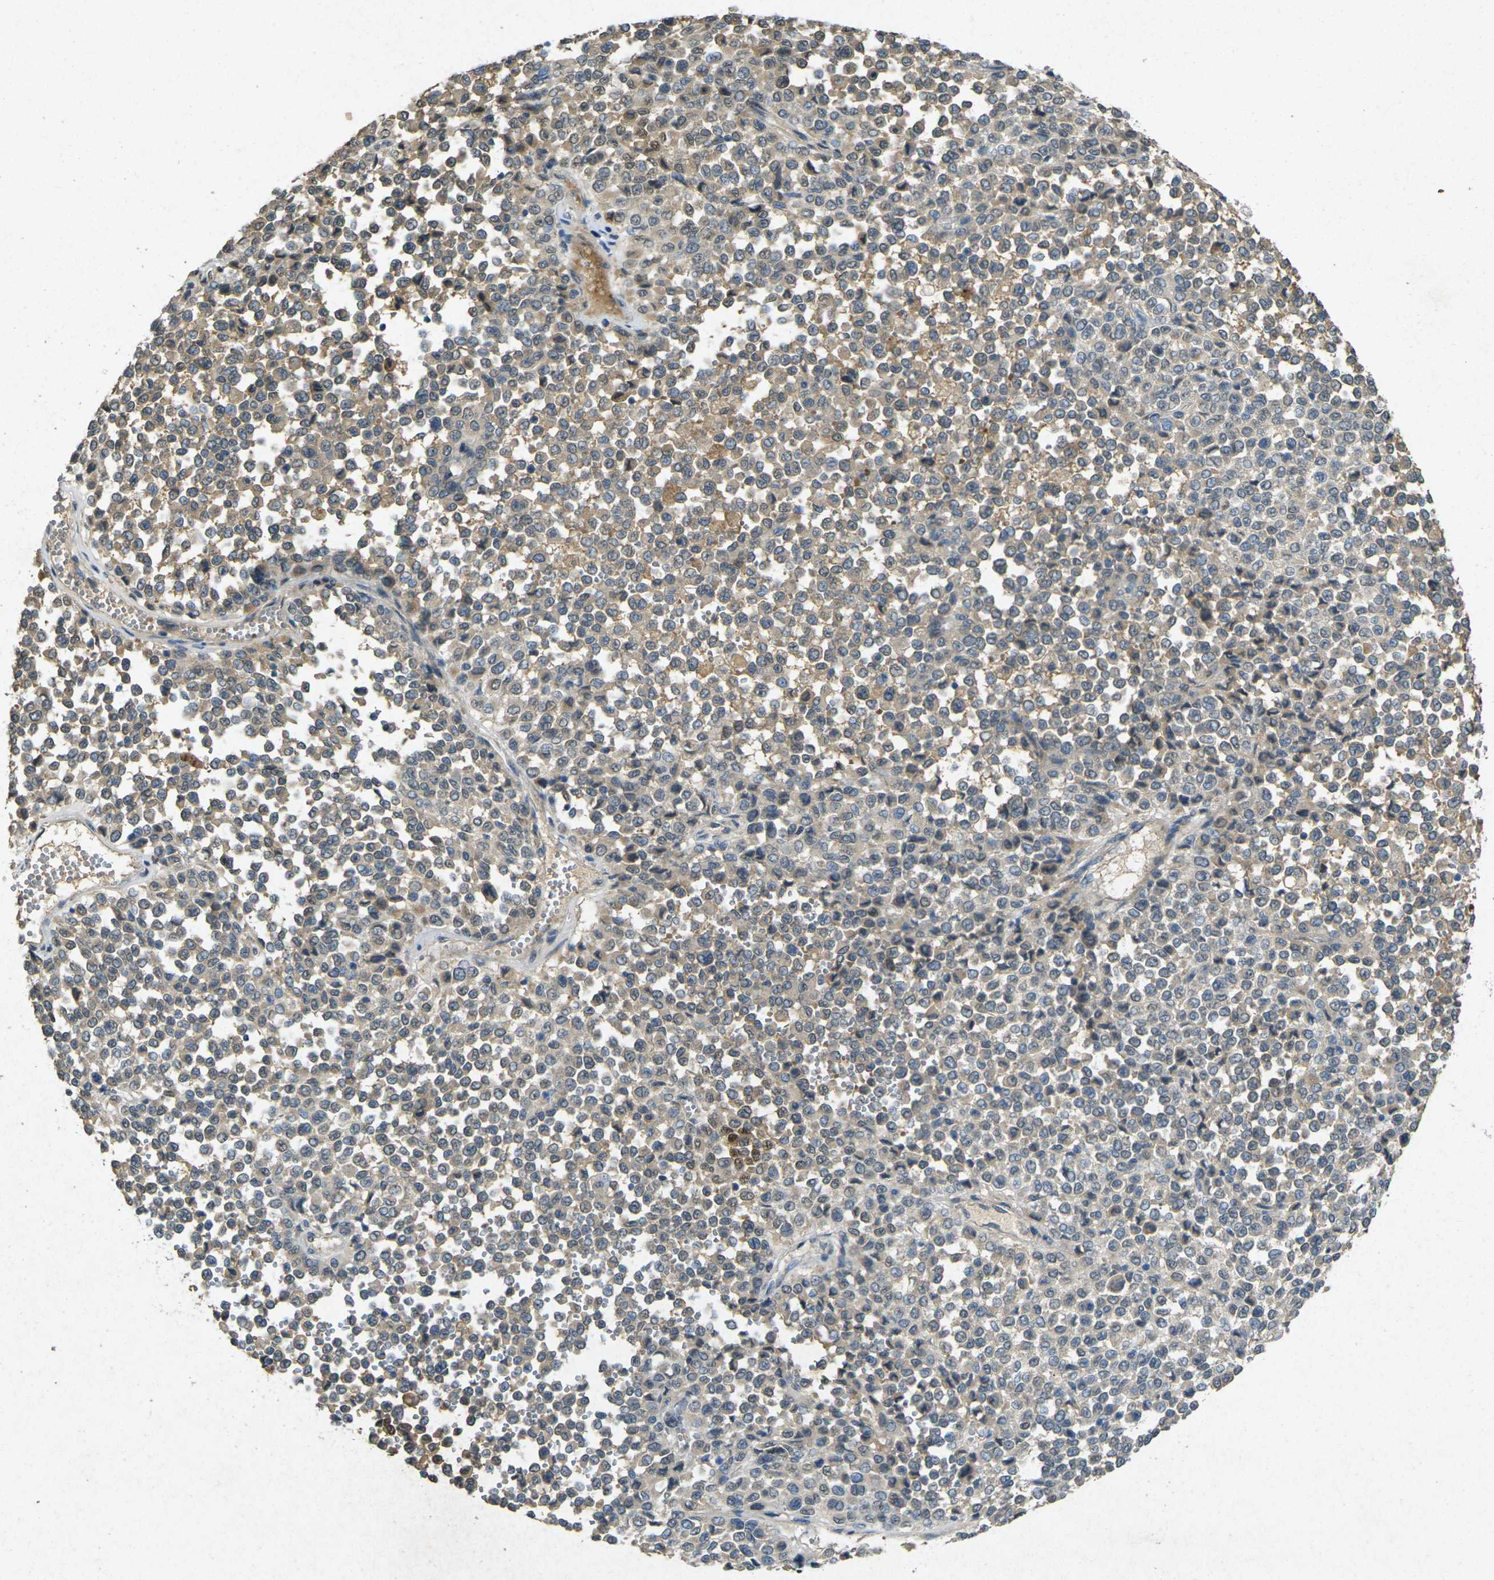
{"staining": {"intensity": "moderate", "quantity": ">75%", "location": "cytoplasmic/membranous"}, "tissue": "melanoma", "cell_type": "Tumor cells", "image_type": "cancer", "snomed": [{"axis": "morphology", "description": "Malignant melanoma, Metastatic site"}, {"axis": "topography", "description": "Pancreas"}], "caption": "This photomicrograph demonstrates malignant melanoma (metastatic site) stained with immunohistochemistry (IHC) to label a protein in brown. The cytoplasmic/membranous of tumor cells show moderate positivity for the protein. Nuclei are counter-stained blue.", "gene": "RGMA", "patient": {"sex": "female", "age": 30}}